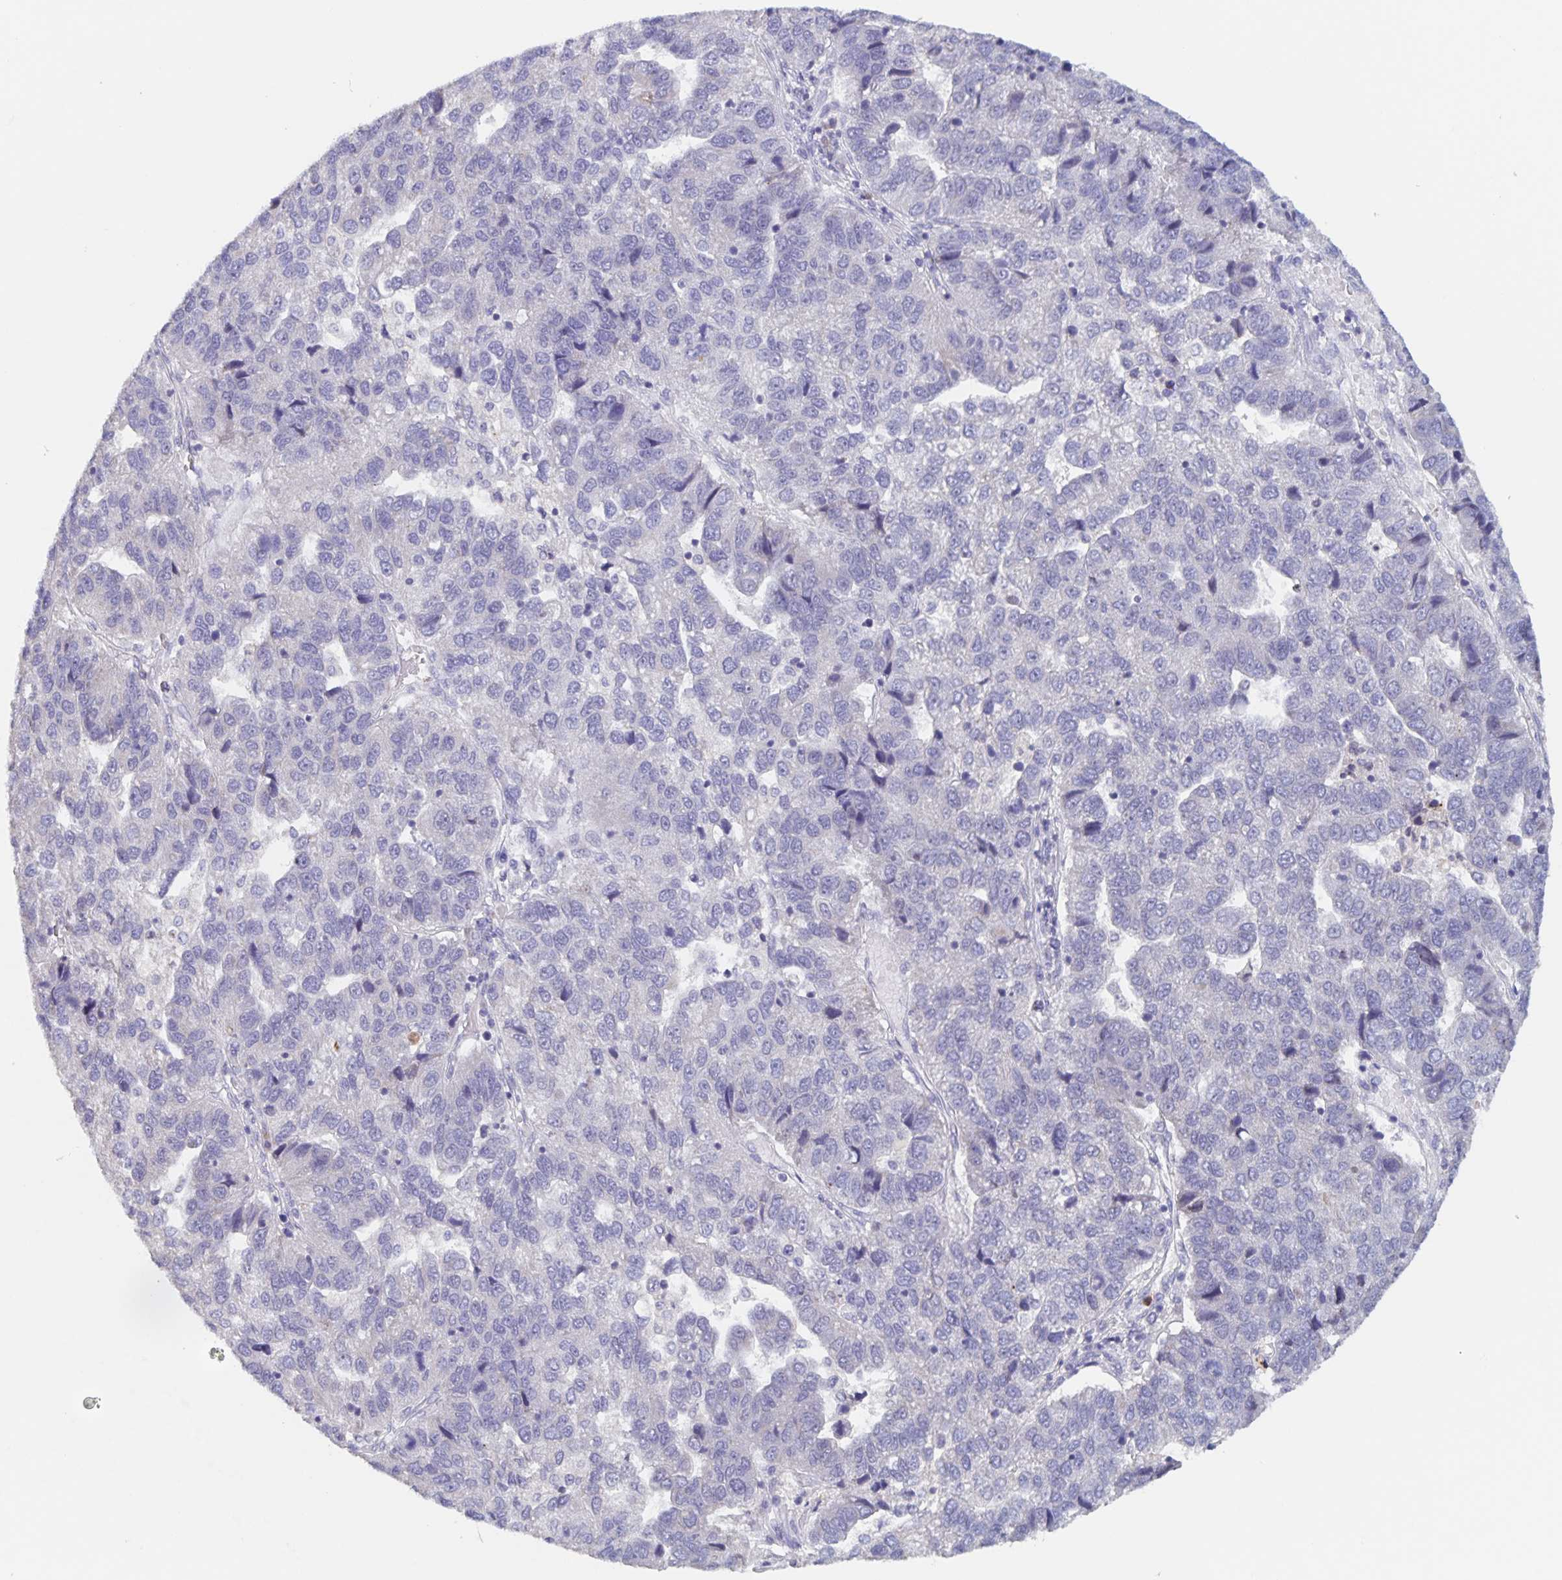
{"staining": {"intensity": "negative", "quantity": "none", "location": "none"}, "tissue": "pancreatic cancer", "cell_type": "Tumor cells", "image_type": "cancer", "snomed": [{"axis": "morphology", "description": "Adenocarcinoma, NOS"}, {"axis": "topography", "description": "Pancreas"}], "caption": "Micrograph shows no protein staining in tumor cells of pancreatic cancer tissue.", "gene": "CDC42BPG", "patient": {"sex": "female", "age": 61}}